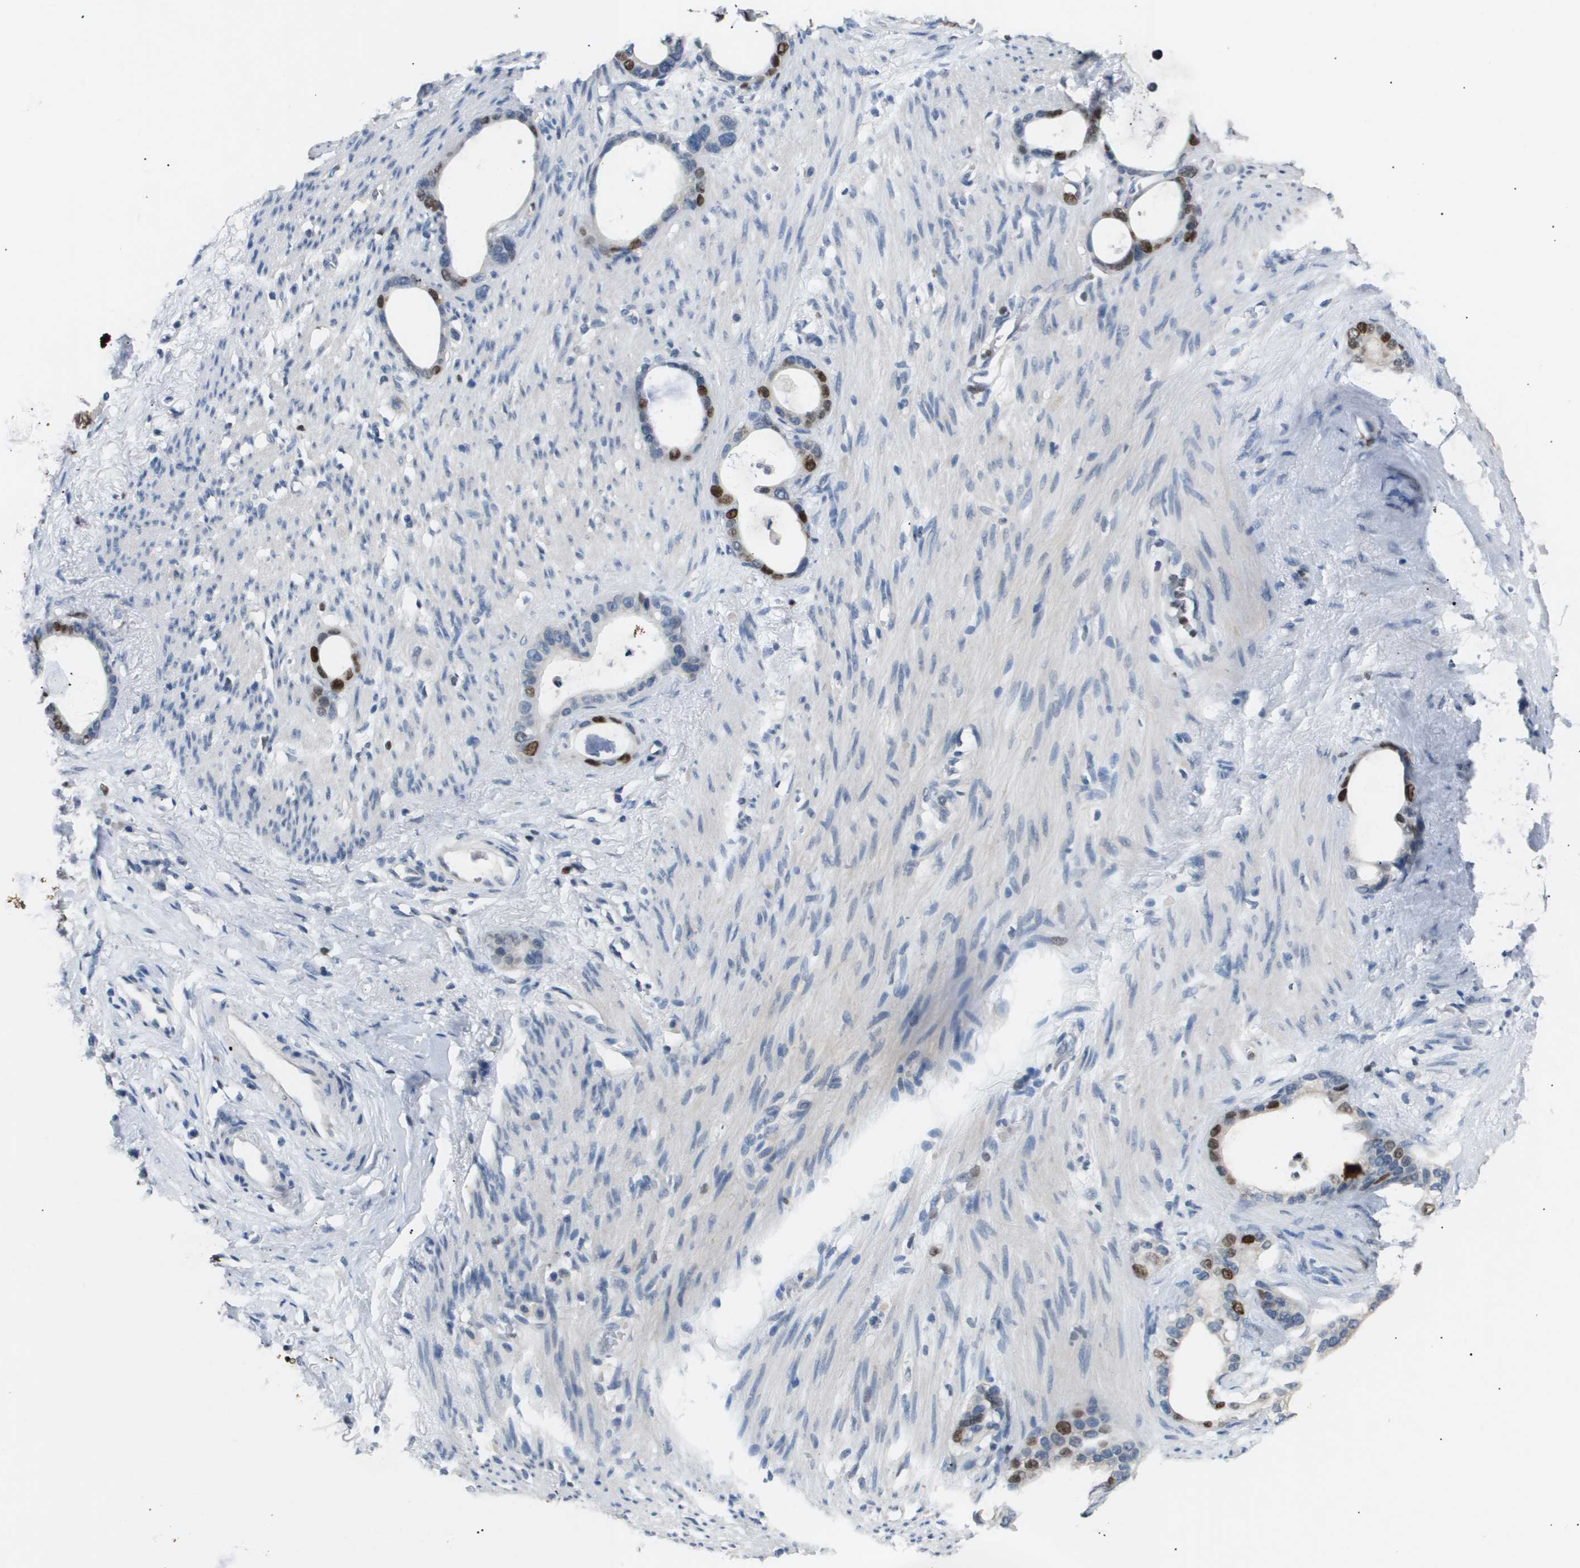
{"staining": {"intensity": "strong", "quantity": "25%-75%", "location": "nuclear"}, "tissue": "stomach cancer", "cell_type": "Tumor cells", "image_type": "cancer", "snomed": [{"axis": "morphology", "description": "Adenocarcinoma, NOS"}, {"axis": "topography", "description": "Stomach"}], "caption": "Brown immunohistochemical staining in adenocarcinoma (stomach) displays strong nuclear expression in about 25%-75% of tumor cells.", "gene": "ANAPC2", "patient": {"sex": "female", "age": 75}}